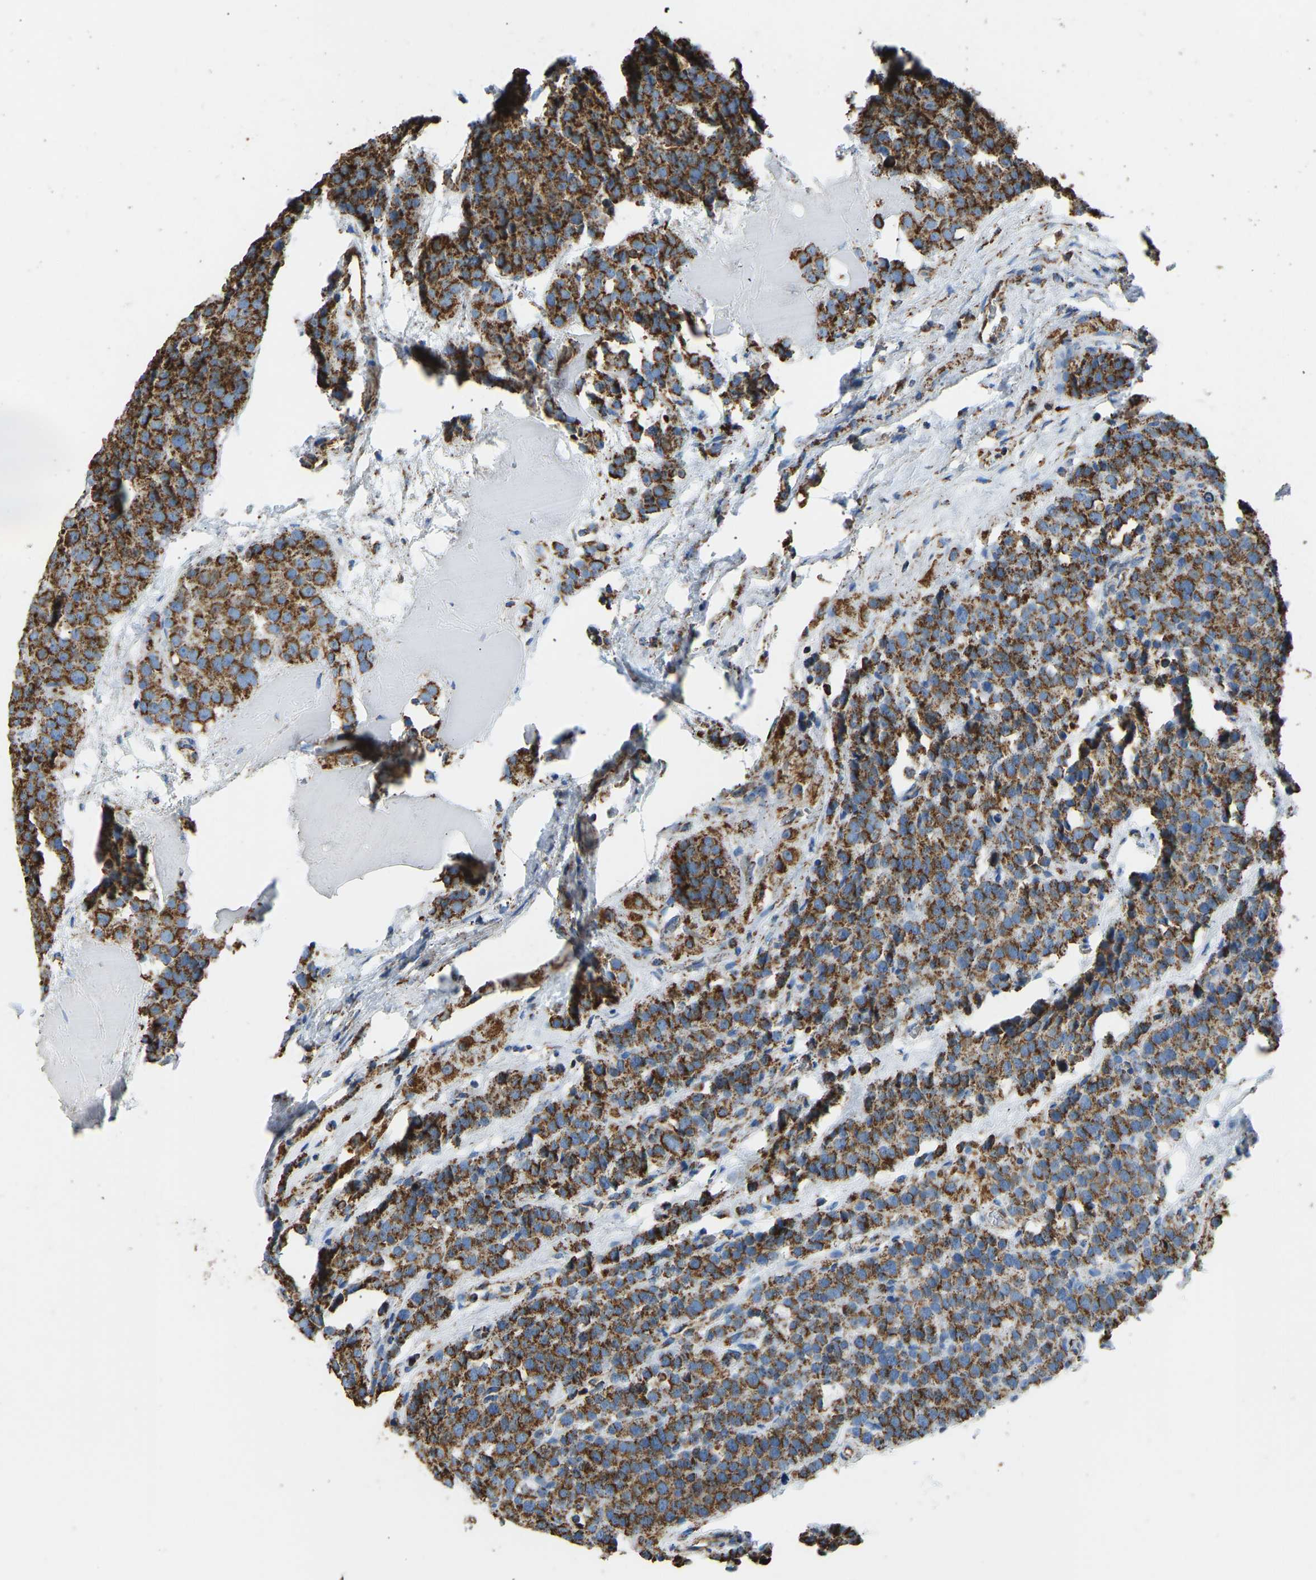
{"staining": {"intensity": "strong", "quantity": ">75%", "location": "cytoplasmic/membranous"}, "tissue": "testis cancer", "cell_type": "Tumor cells", "image_type": "cancer", "snomed": [{"axis": "morphology", "description": "Seminoma, NOS"}, {"axis": "topography", "description": "Testis"}], "caption": "Testis seminoma tissue exhibits strong cytoplasmic/membranous staining in about >75% of tumor cells, visualized by immunohistochemistry. (DAB IHC with brightfield microscopy, high magnification).", "gene": "IRX6", "patient": {"sex": "male", "age": 71}}